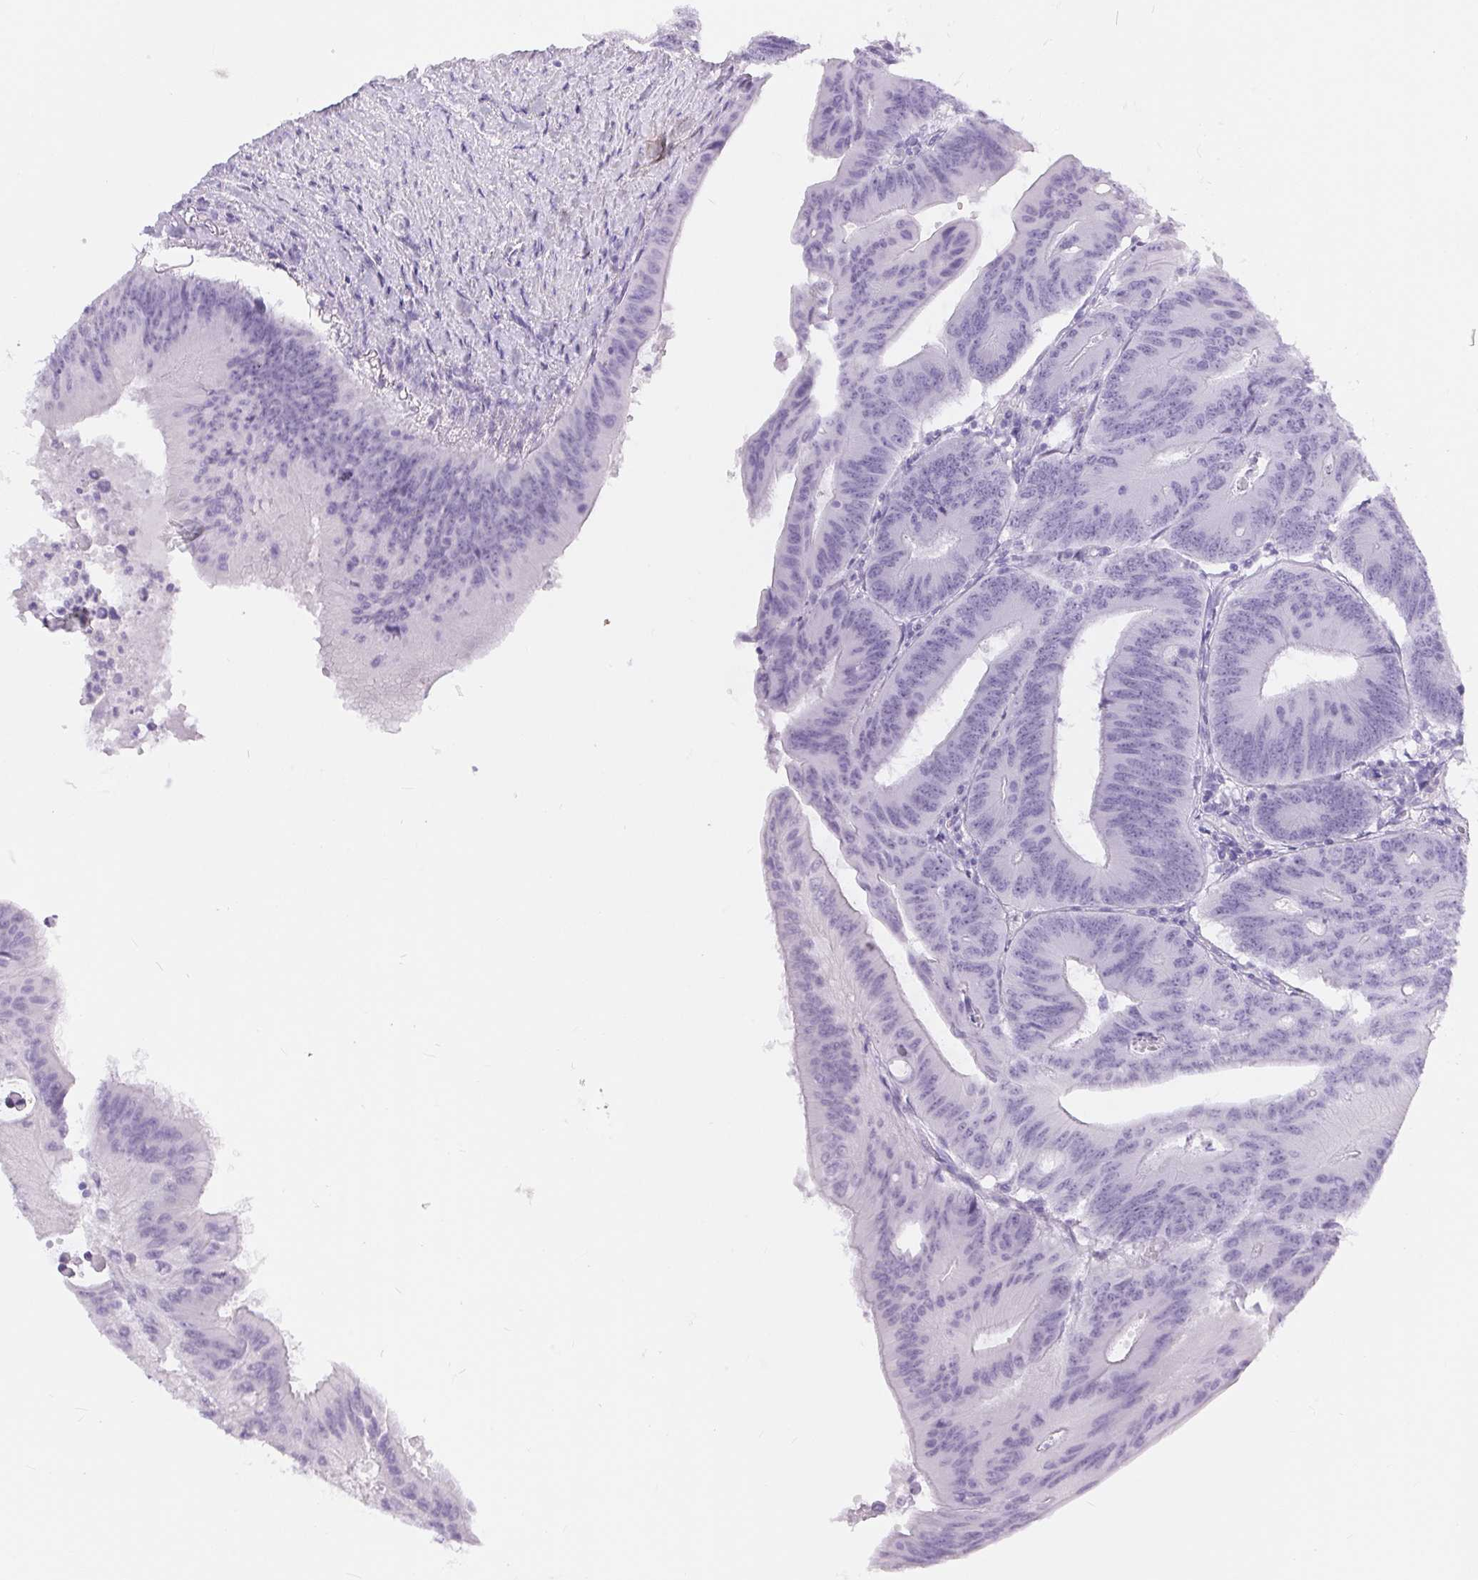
{"staining": {"intensity": "negative", "quantity": "none", "location": "none"}, "tissue": "colorectal cancer", "cell_type": "Tumor cells", "image_type": "cancer", "snomed": [{"axis": "morphology", "description": "Adenocarcinoma, NOS"}, {"axis": "topography", "description": "Colon"}], "caption": "Tumor cells show no significant protein expression in colorectal adenocarcinoma.", "gene": "XDH", "patient": {"sex": "male", "age": 65}}